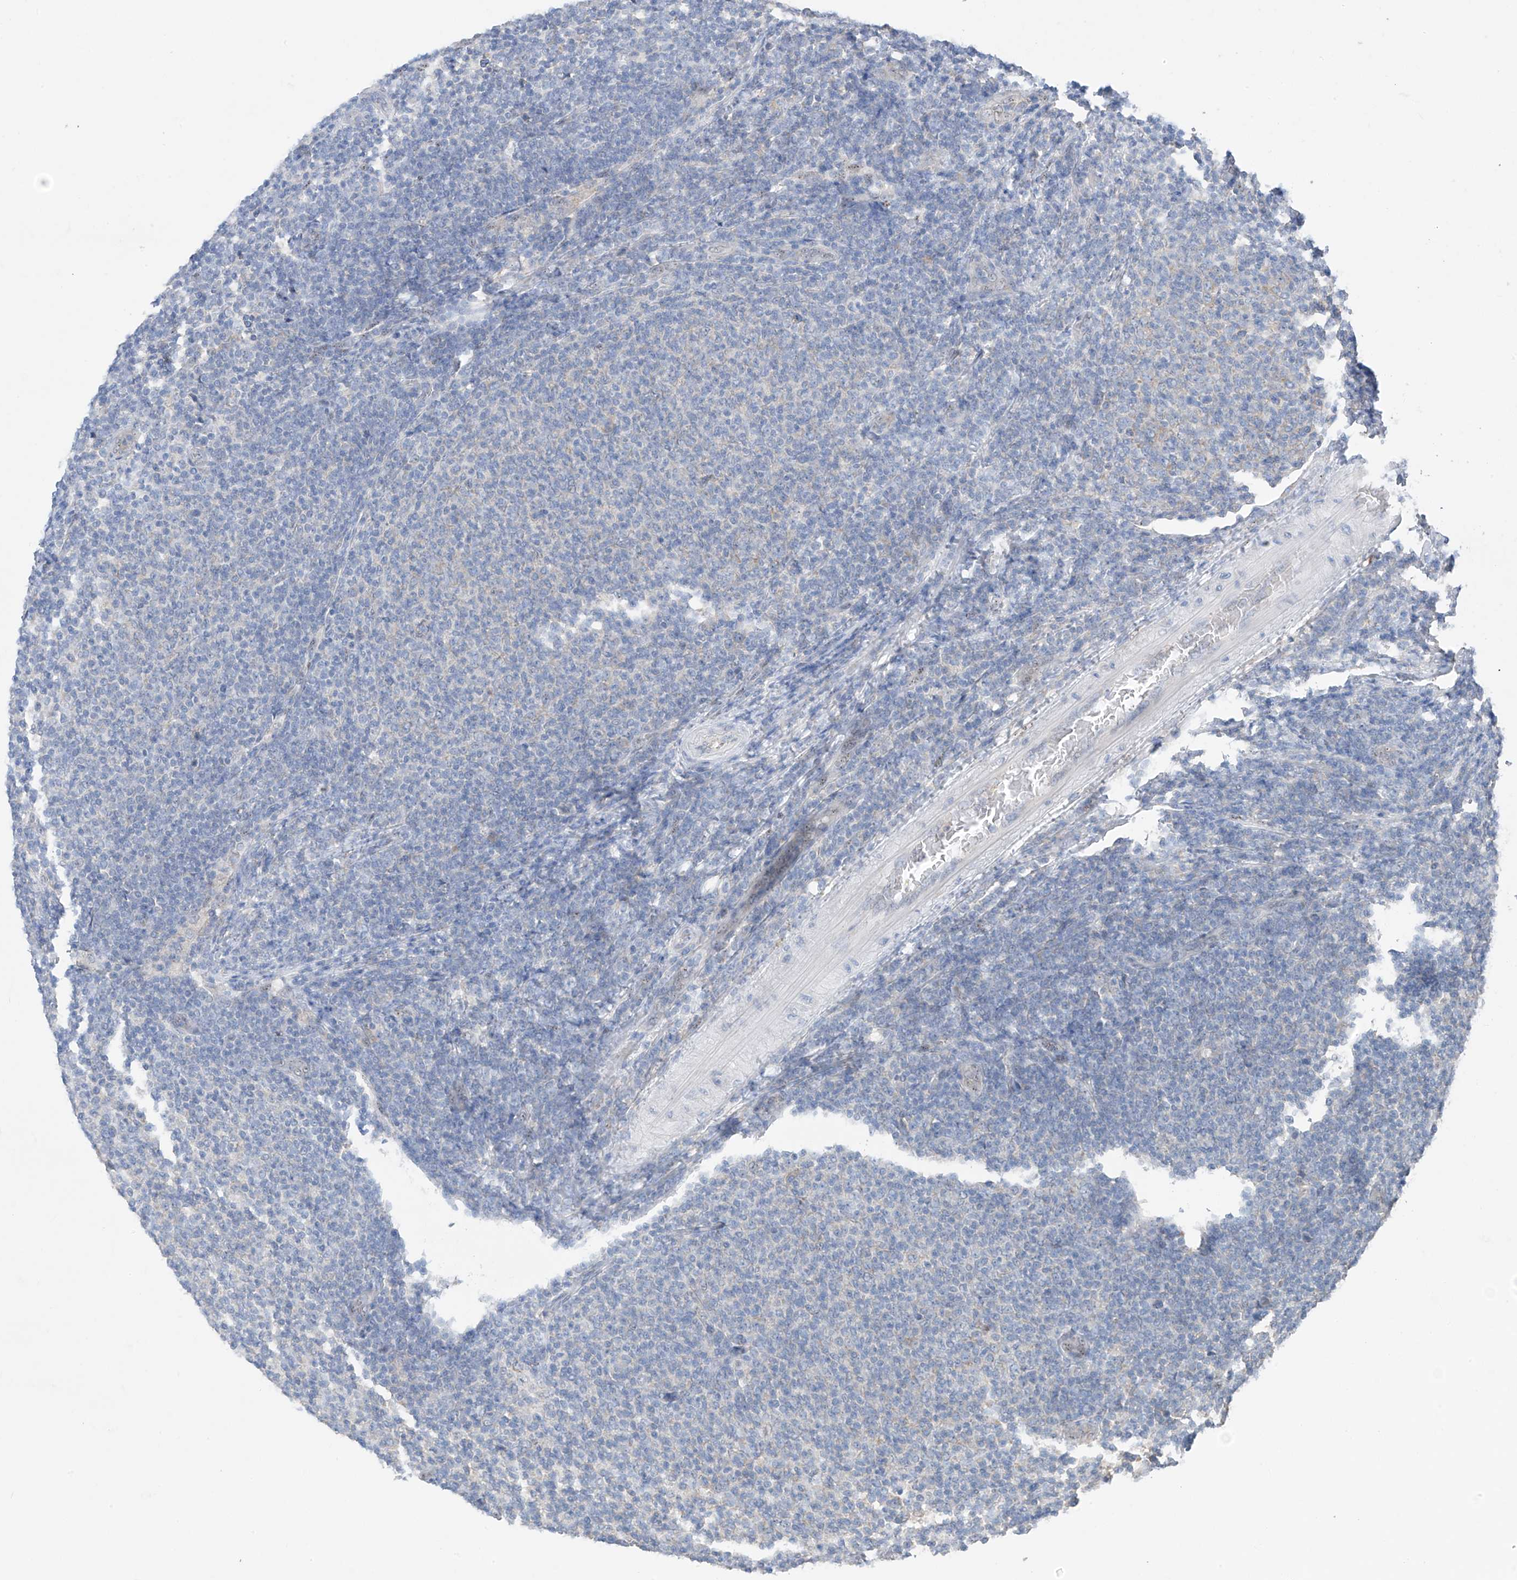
{"staining": {"intensity": "negative", "quantity": "none", "location": "none"}, "tissue": "lymphoma", "cell_type": "Tumor cells", "image_type": "cancer", "snomed": [{"axis": "morphology", "description": "Malignant lymphoma, non-Hodgkin's type, Low grade"}, {"axis": "topography", "description": "Lymph node"}], "caption": "Immunohistochemistry (IHC) of lymphoma shows no positivity in tumor cells.", "gene": "RPL4", "patient": {"sex": "male", "age": 66}}